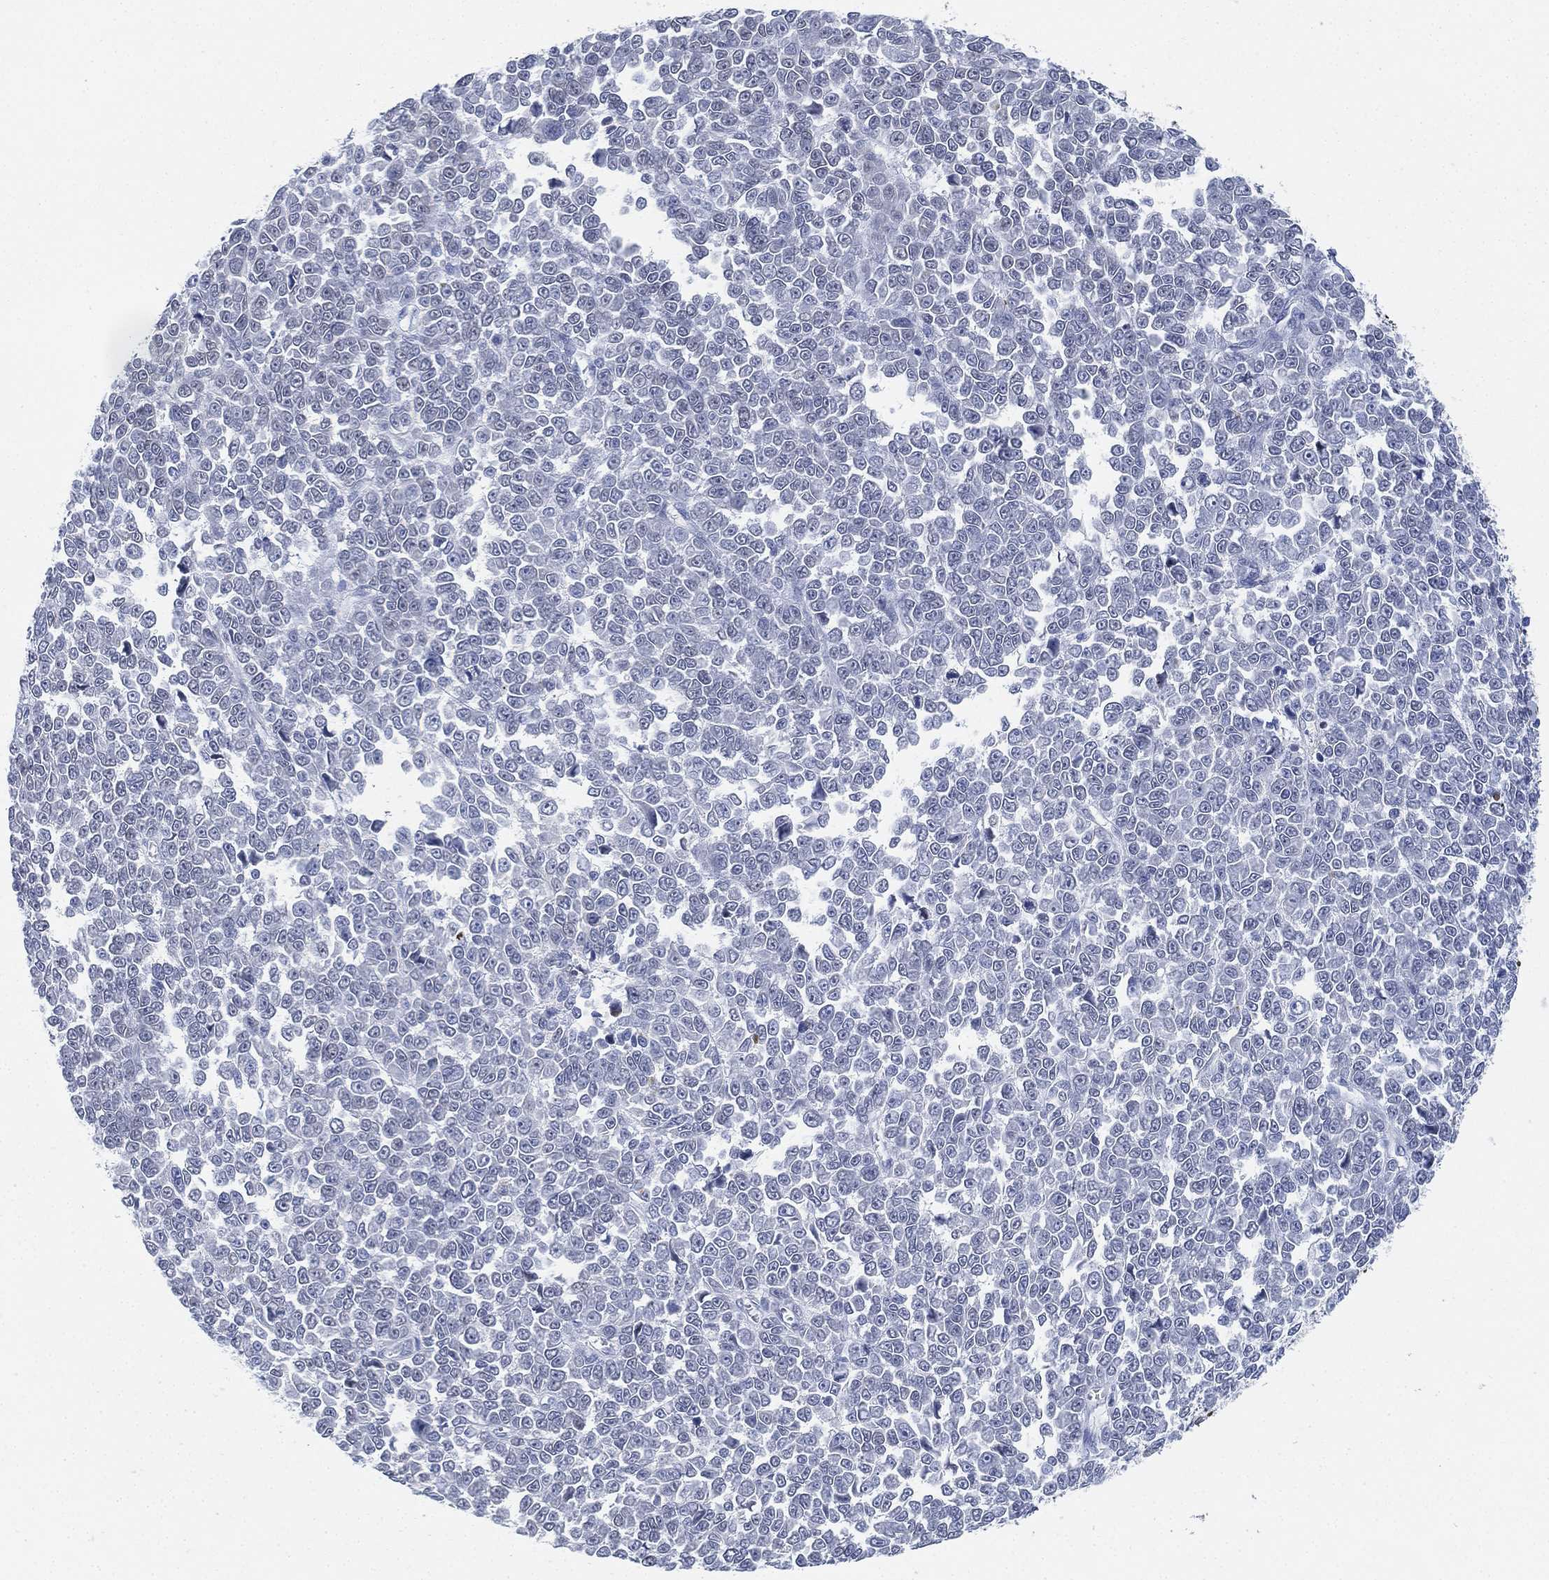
{"staining": {"intensity": "moderate", "quantity": "<25%", "location": "cytoplasmic/membranous"}, "tissue": "melanoma", "cell_type": "Tumor cells", "image_type": "cancer", "snomed": [{"axis": "morphology", "description": "Malignant melanoma, NOS"}, {"axis": "topography", "description": "Skin"}], "caption": "A low amount of moderate cytoplasmic/membranous staining is identified in approximately <25% of tumor cells in malignant melanoma tissue.", "gene": "PSKH2", "patient": {"sex": "female", "age": 95}}